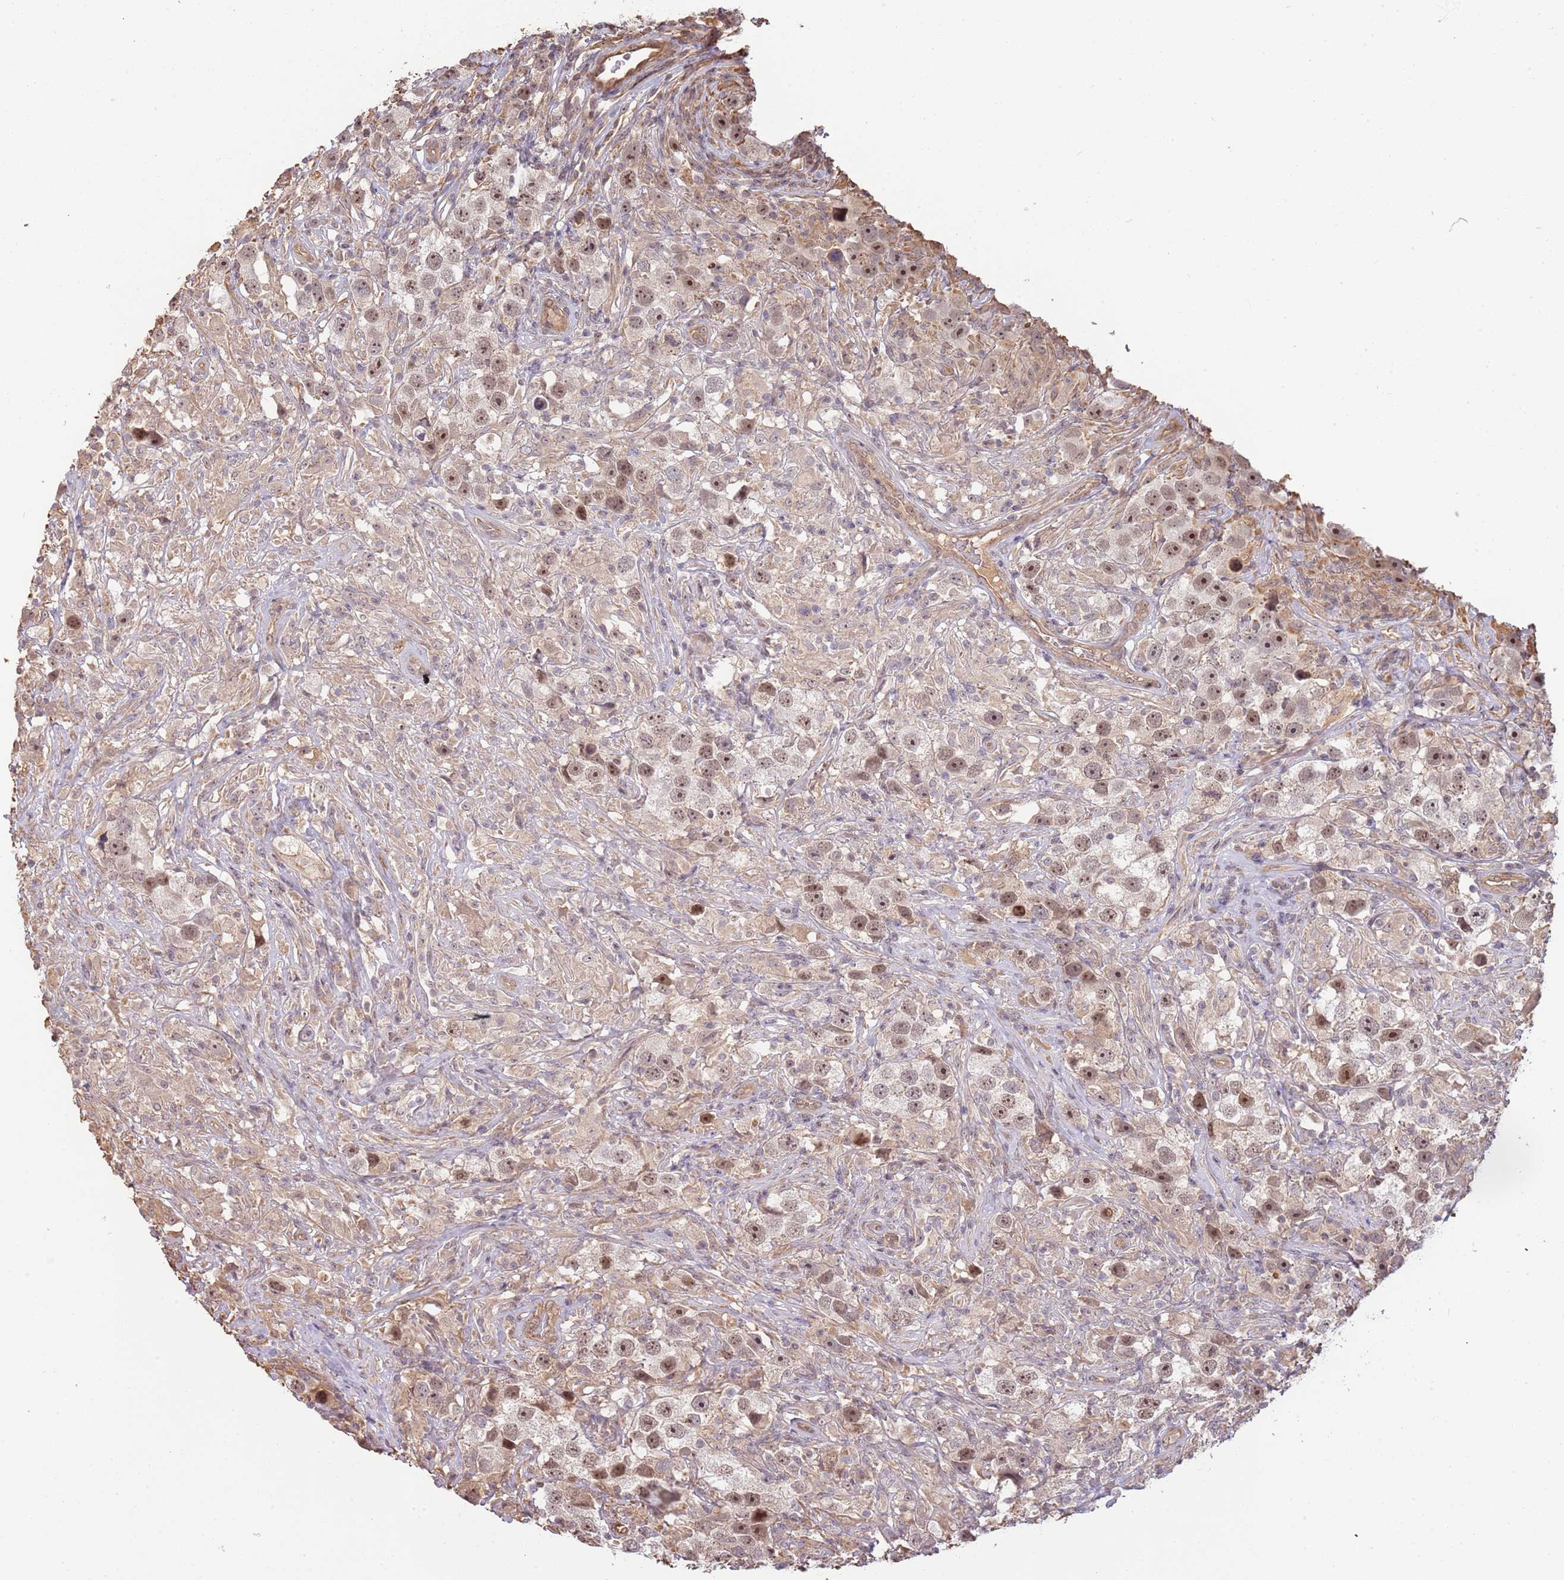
{"staining": {"intensity": "moderate", "quantity": "25%-75%", "location": "nuclear"}, "tissue": "testis cancer", "cell_type": "Tumor cells", "image_type": "cancer", "snomed": [{"axis": "morphology", "description": "Seminoma, NOS"}, {"axis": "topography", "description": "Testis"}], "caption": "Testis cancer (seminoma) was stained to show a protein in brown. There is medium levels of moderate nuclear staining in about 25%-75% of tumor cells.", "gene": "SURF2", "patient": {"sex": "male", "age": 49}}